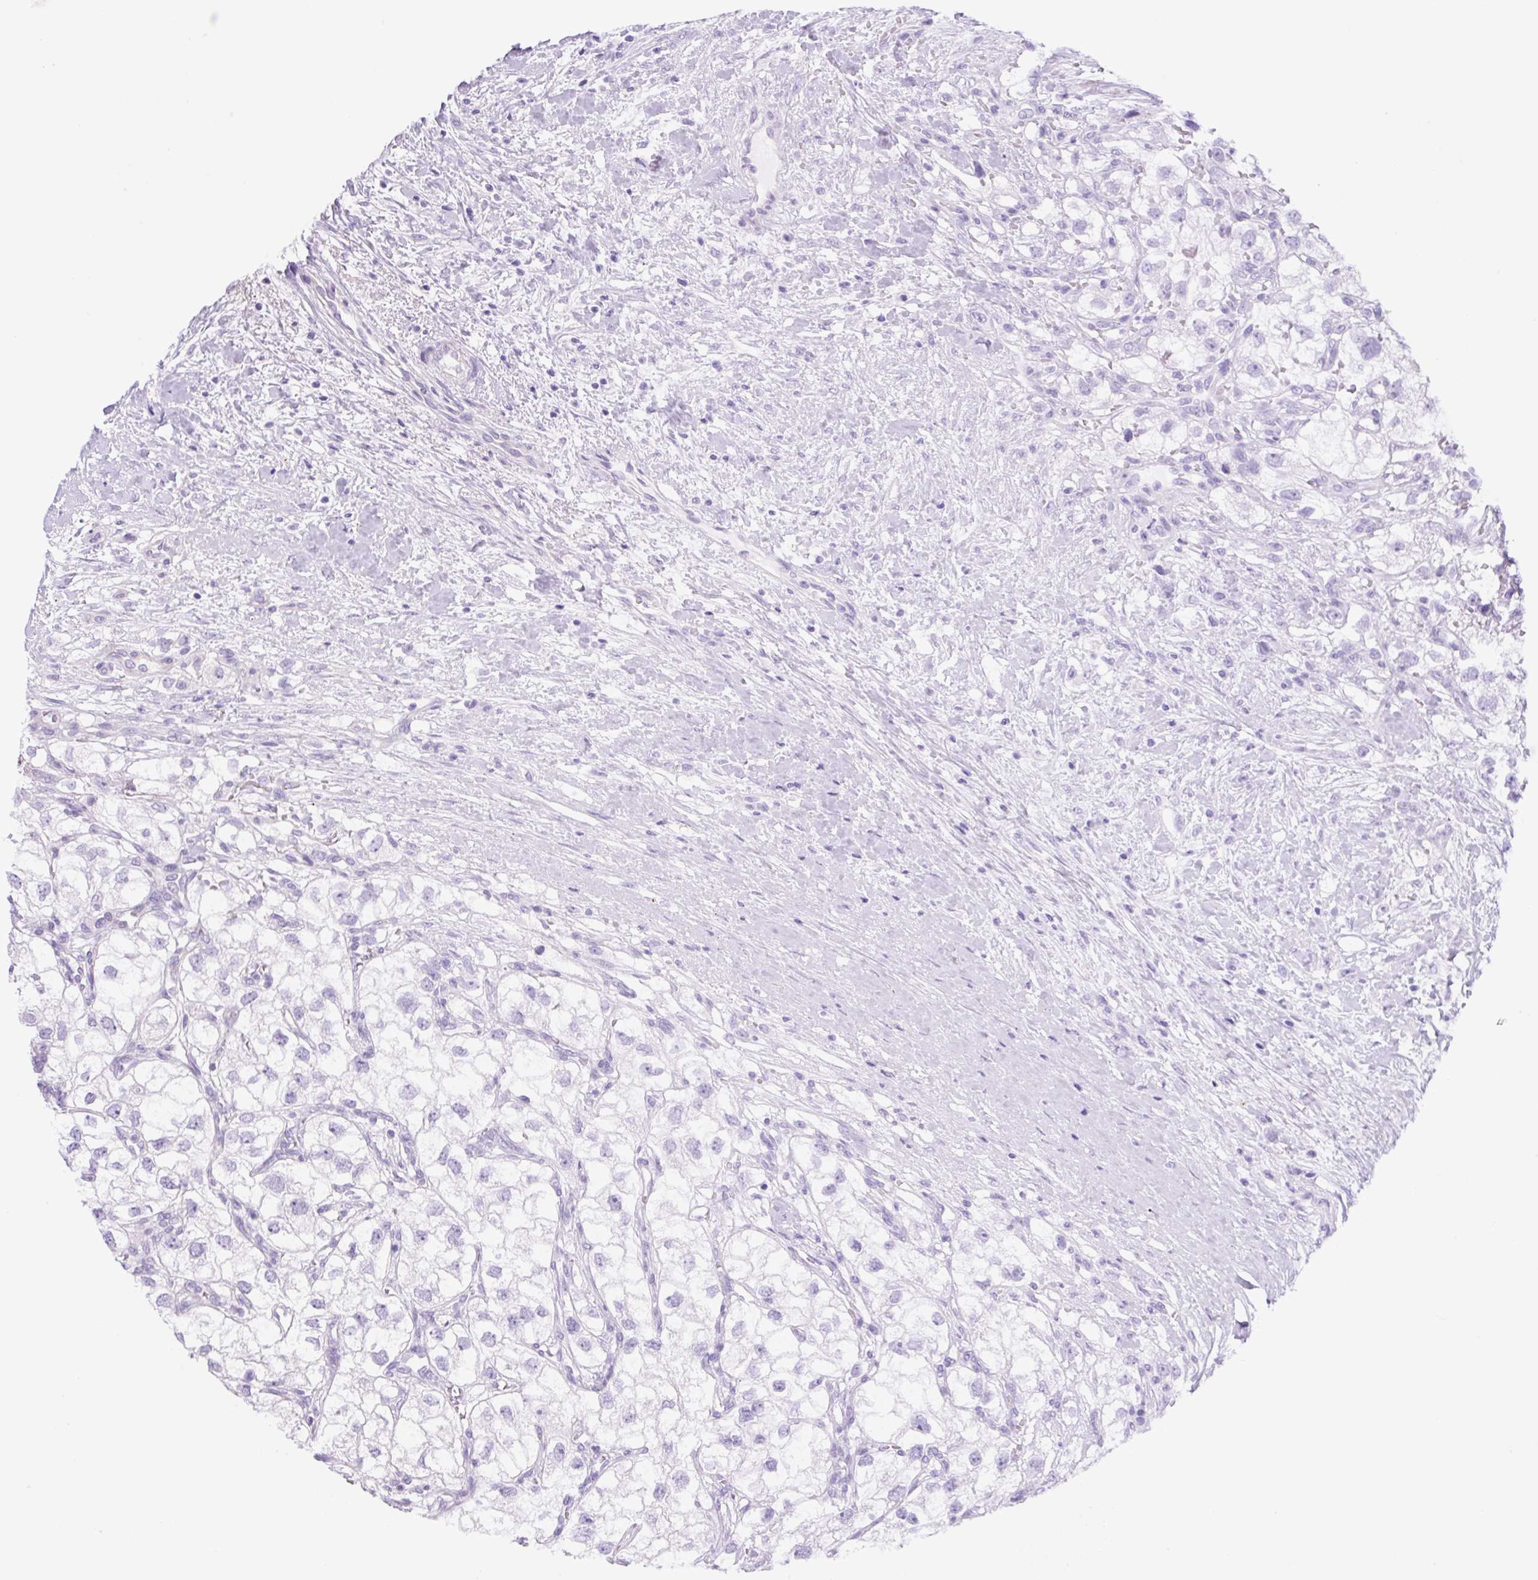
{"staining": {"intensity": "moderate", "quantity": "25%-75%", "location": "cytoplasmic/membranous"}, "tissue": "renal cancer", "cell_type": "Tumor cells", "image_type": "cancer", "snomed": [{"axis": "morphology", "description": "Adenocarcinoma, NOS"}, {"axis": "topography", "description": "Kidney"}], "caption": "Protein expression analysis of adenocarcinoma (renal) reveals moderate cytoplasmic/membranous expression in approximately 25%-75% of tumor cells.", "gene": "SEPTIN10", "patient": {"sex": "male", "age": 59}}